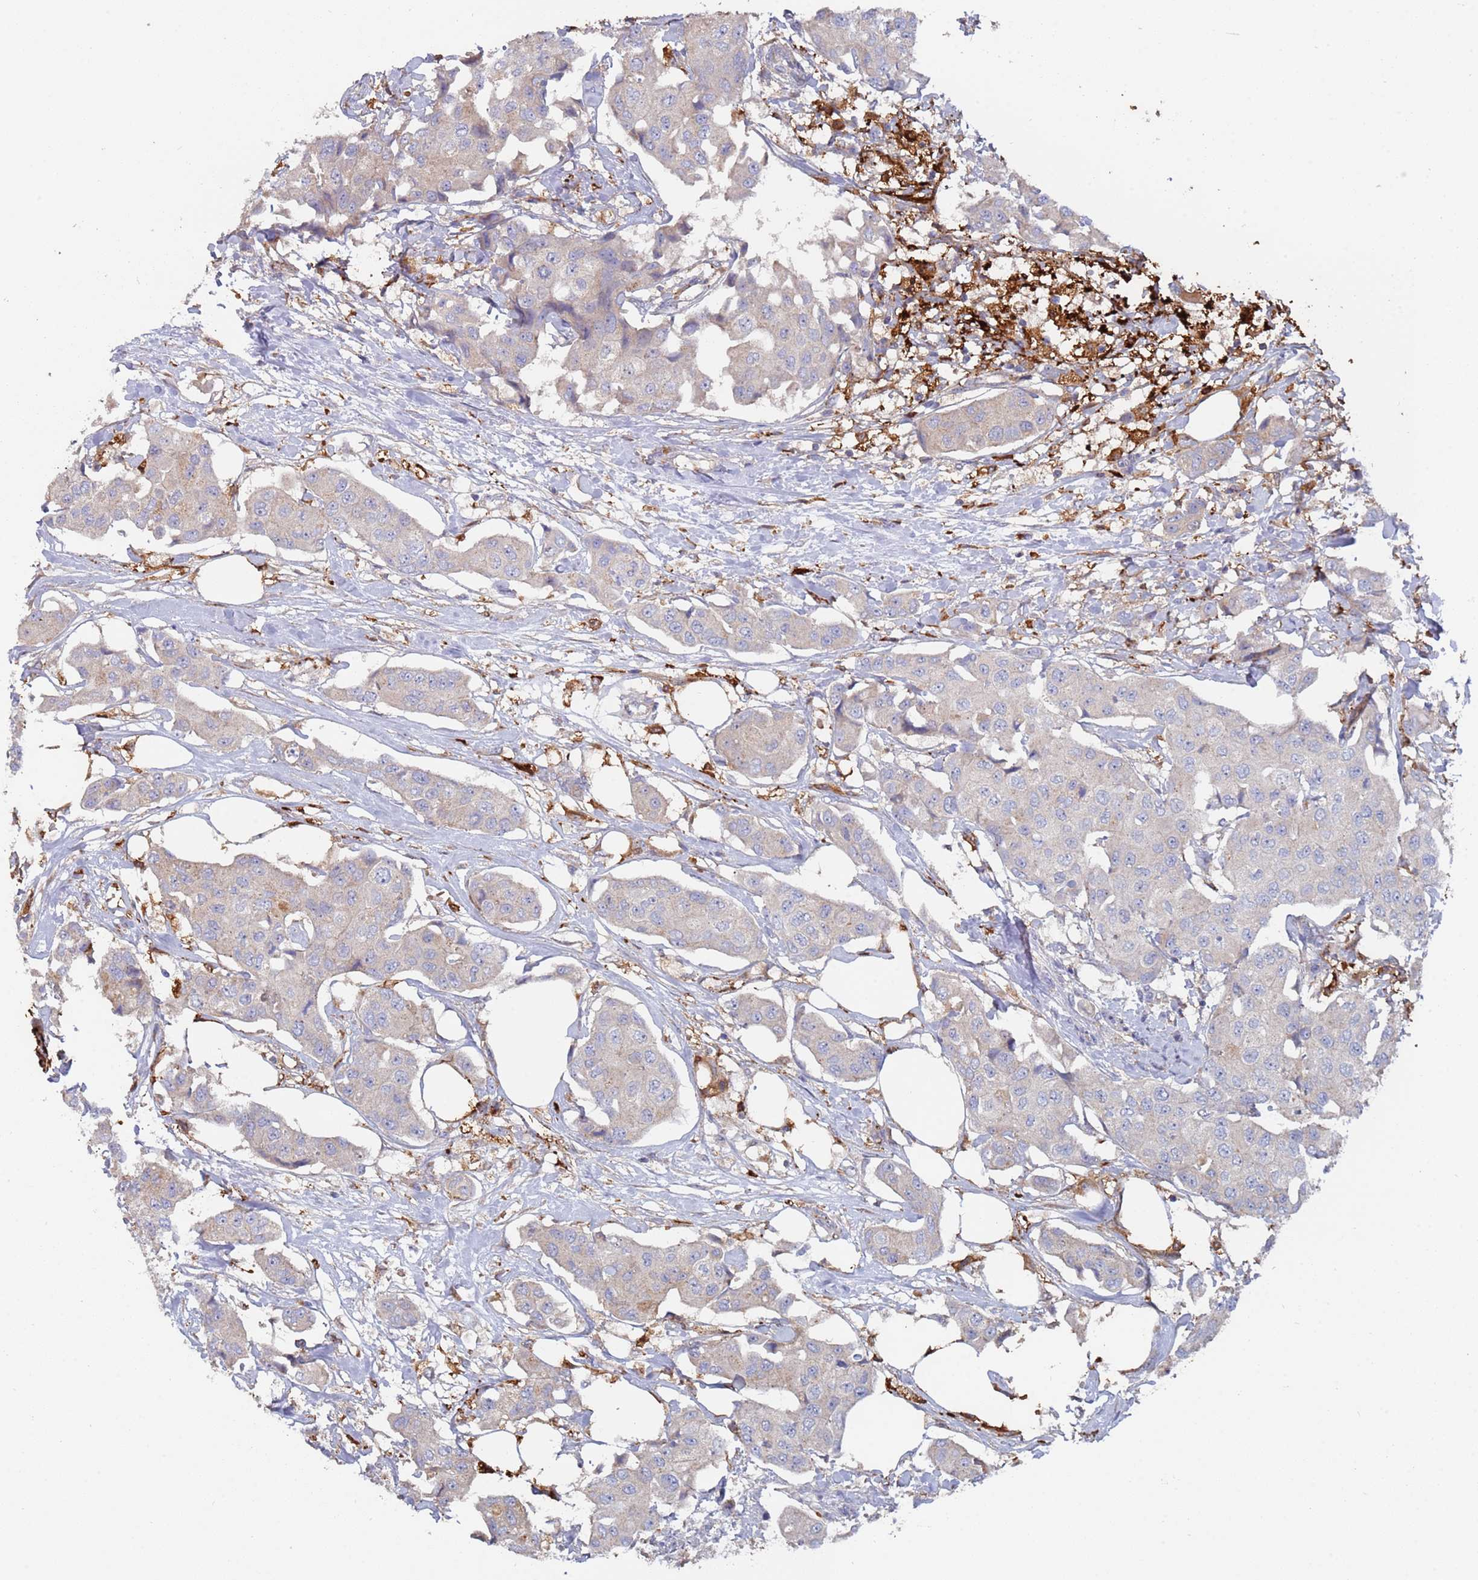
{"staining": {"intensity": "negative", "quantity": "none", "location": "none"}, "tissue": "breast cancer", "cell_type": "Tumor cells", "image_type": "cancer", "snomed": [{"axis": "morphology", "description": "Duct carcinoma"}, {"axis": "topography", "description": "Breast"}, {"axis": "topography", "description": "Lymph node"}], "caption": "This is an IHC image of human breast infiltrating ductal carcinoma. There is no staining in tumor cells.", "gene": "MALRD1", "patient": {"sex": "female", "age": 80}}